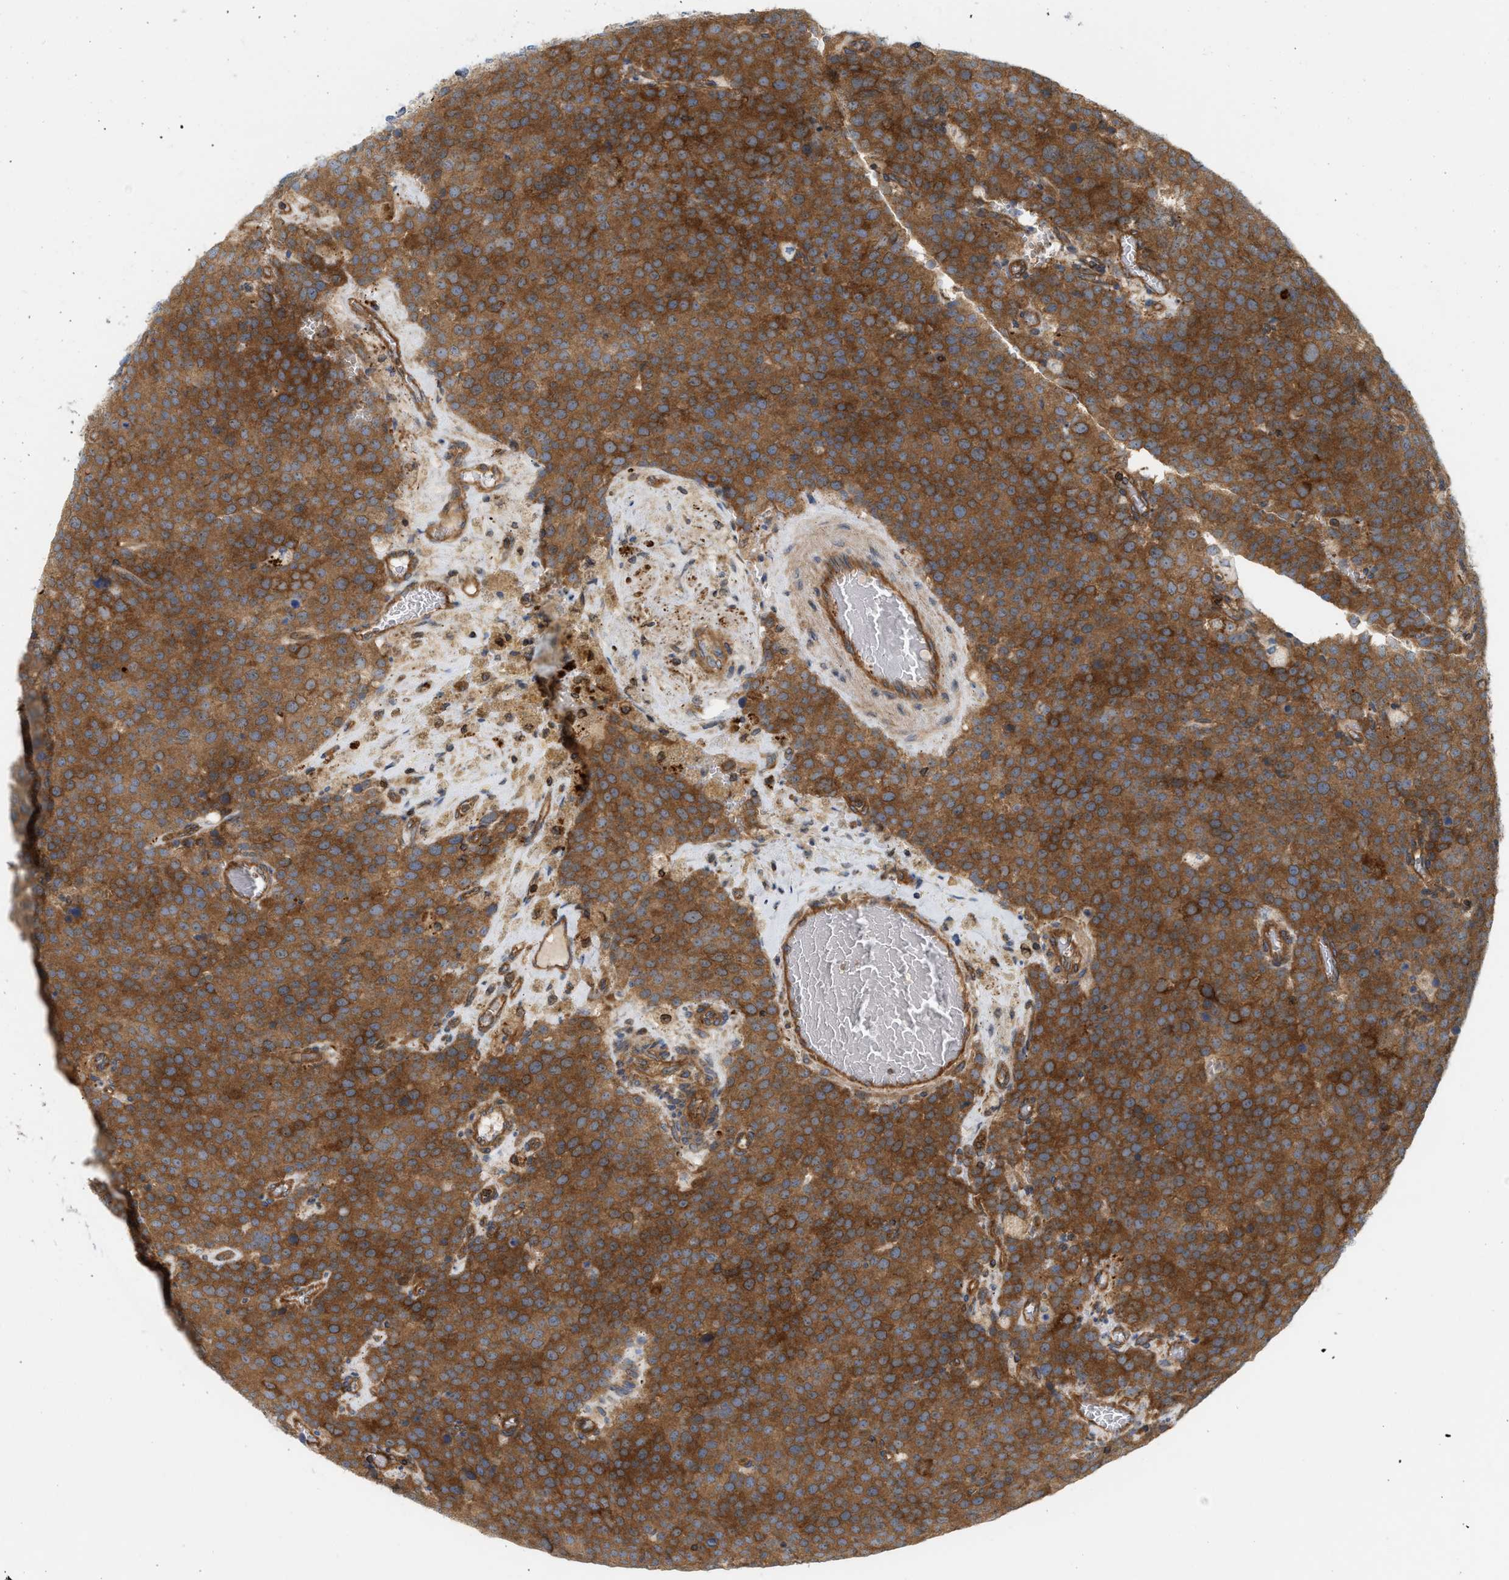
{"staining": {"intensity": "strong", "quantity": ">75%", "location": "cytoplasmic/membranous"}, "tissue": "testis cancer", "cell_type": "Tumor cells", "image_type": "cancer", "snomed": [{"axis": "morphology", "description": "Normal tissue, NOS"}, {"axis": "morphology", "description": "Seminoma, NOS"}, {"axis": "topography", "description": "Testis"}], "caption": "Protein staining by IHC displays strong cytoplasmic/membranous positivity in about >75% of tumor cells in seminoma (testis).", "gene": "STRN", "patient": {"sex": "male", "age": 71}}